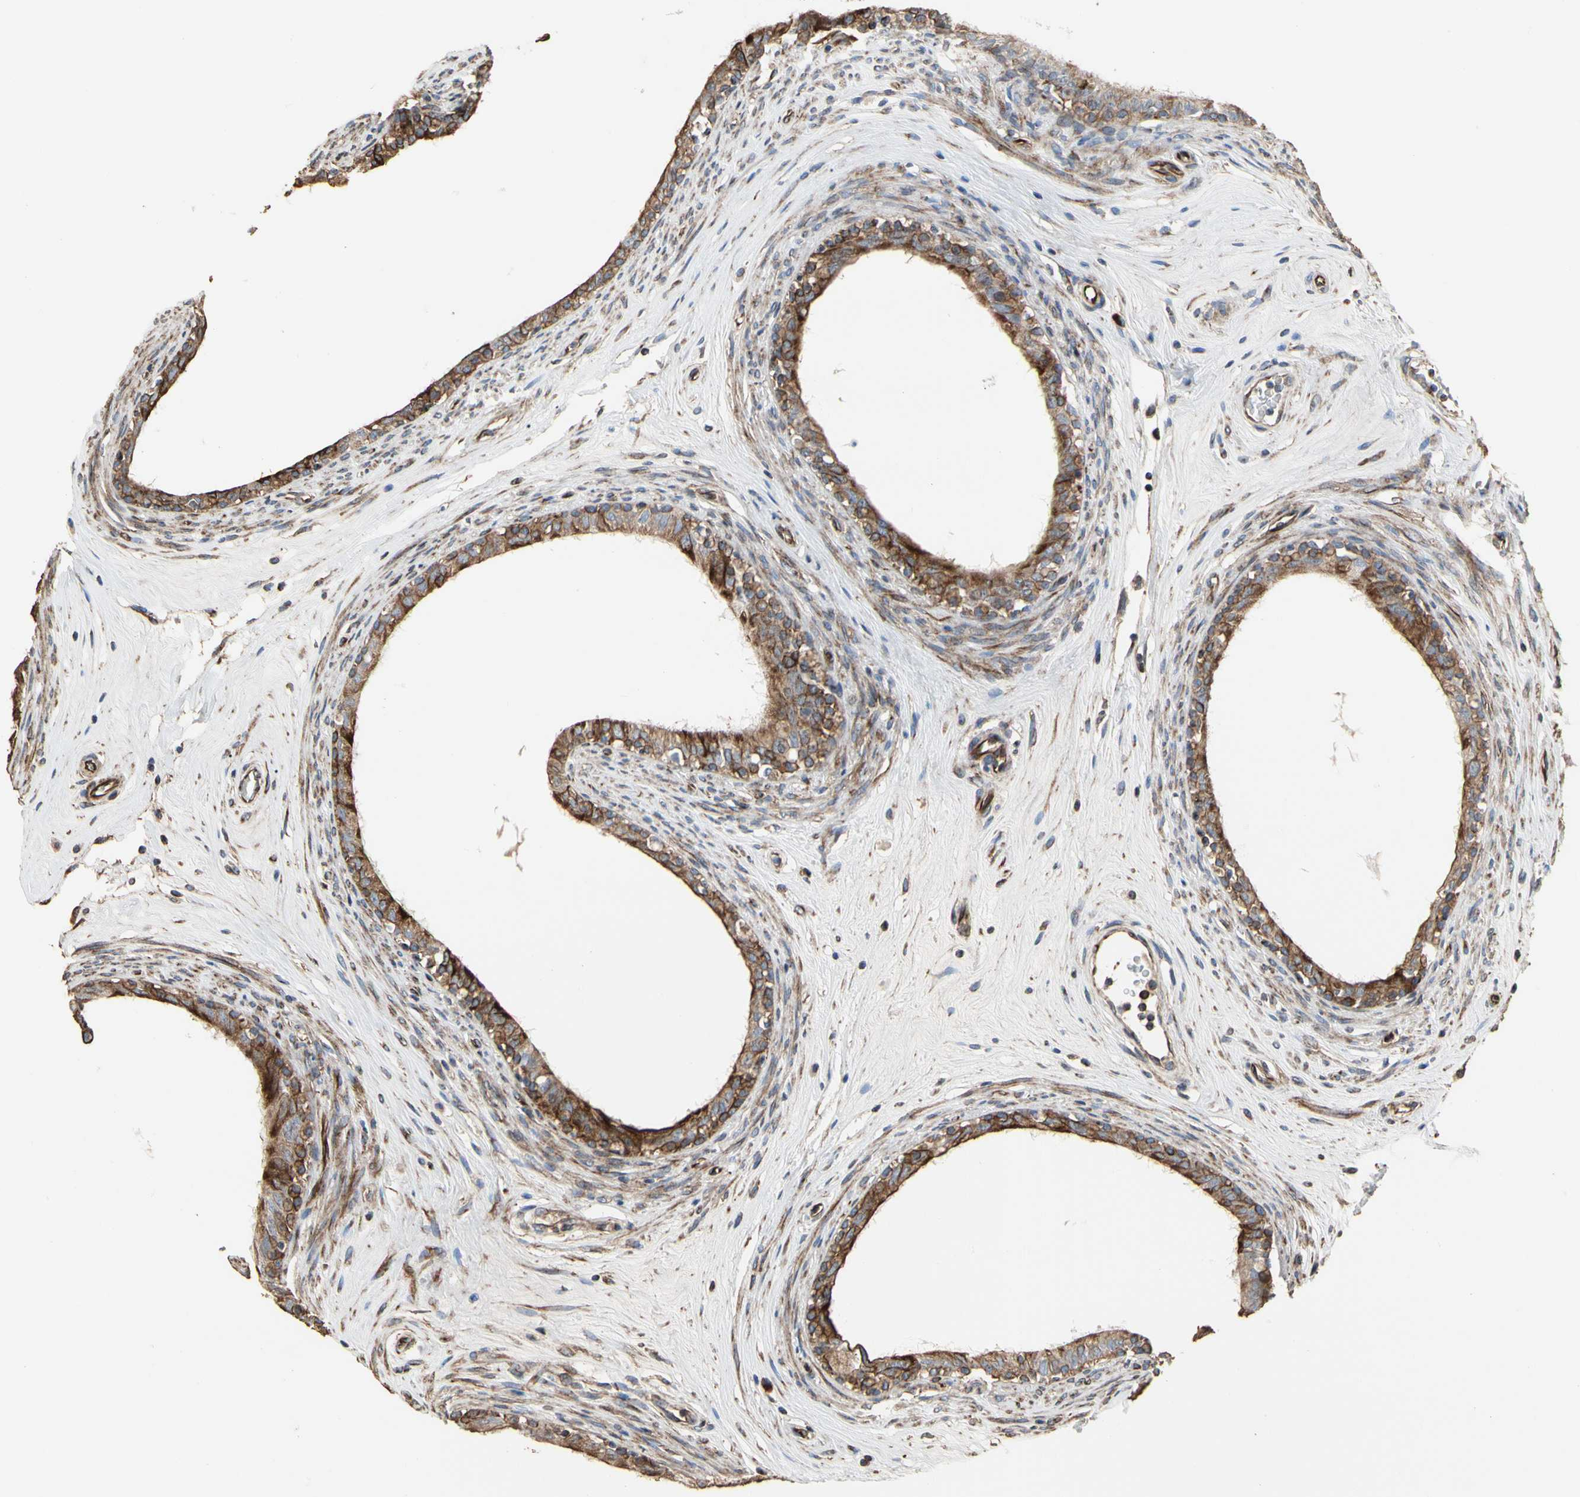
{"staining": {"intensity": "strong", "quantity": ">75%", "location": "cytoplasmic/membranous"}, "tissue": "epididymis", "cell_type": "Glandular cells", "image_type": "normal", "snomed": [{"axis": "morphology", "description": "Normal tissue, NOS"}, {"axis": "morphology", "description": "Inflammation, NOS"}, {"axis": "topography", "description": "Epididymis"}], "caption": "This is an image of immunohistochemistry (IHC) staining of normal epididymis, which shows strong expression in the cytoplasmic/membranous of glandular cells.", "gene": "TUBA1A", "patient": {"sex": "male", "age": 84}}